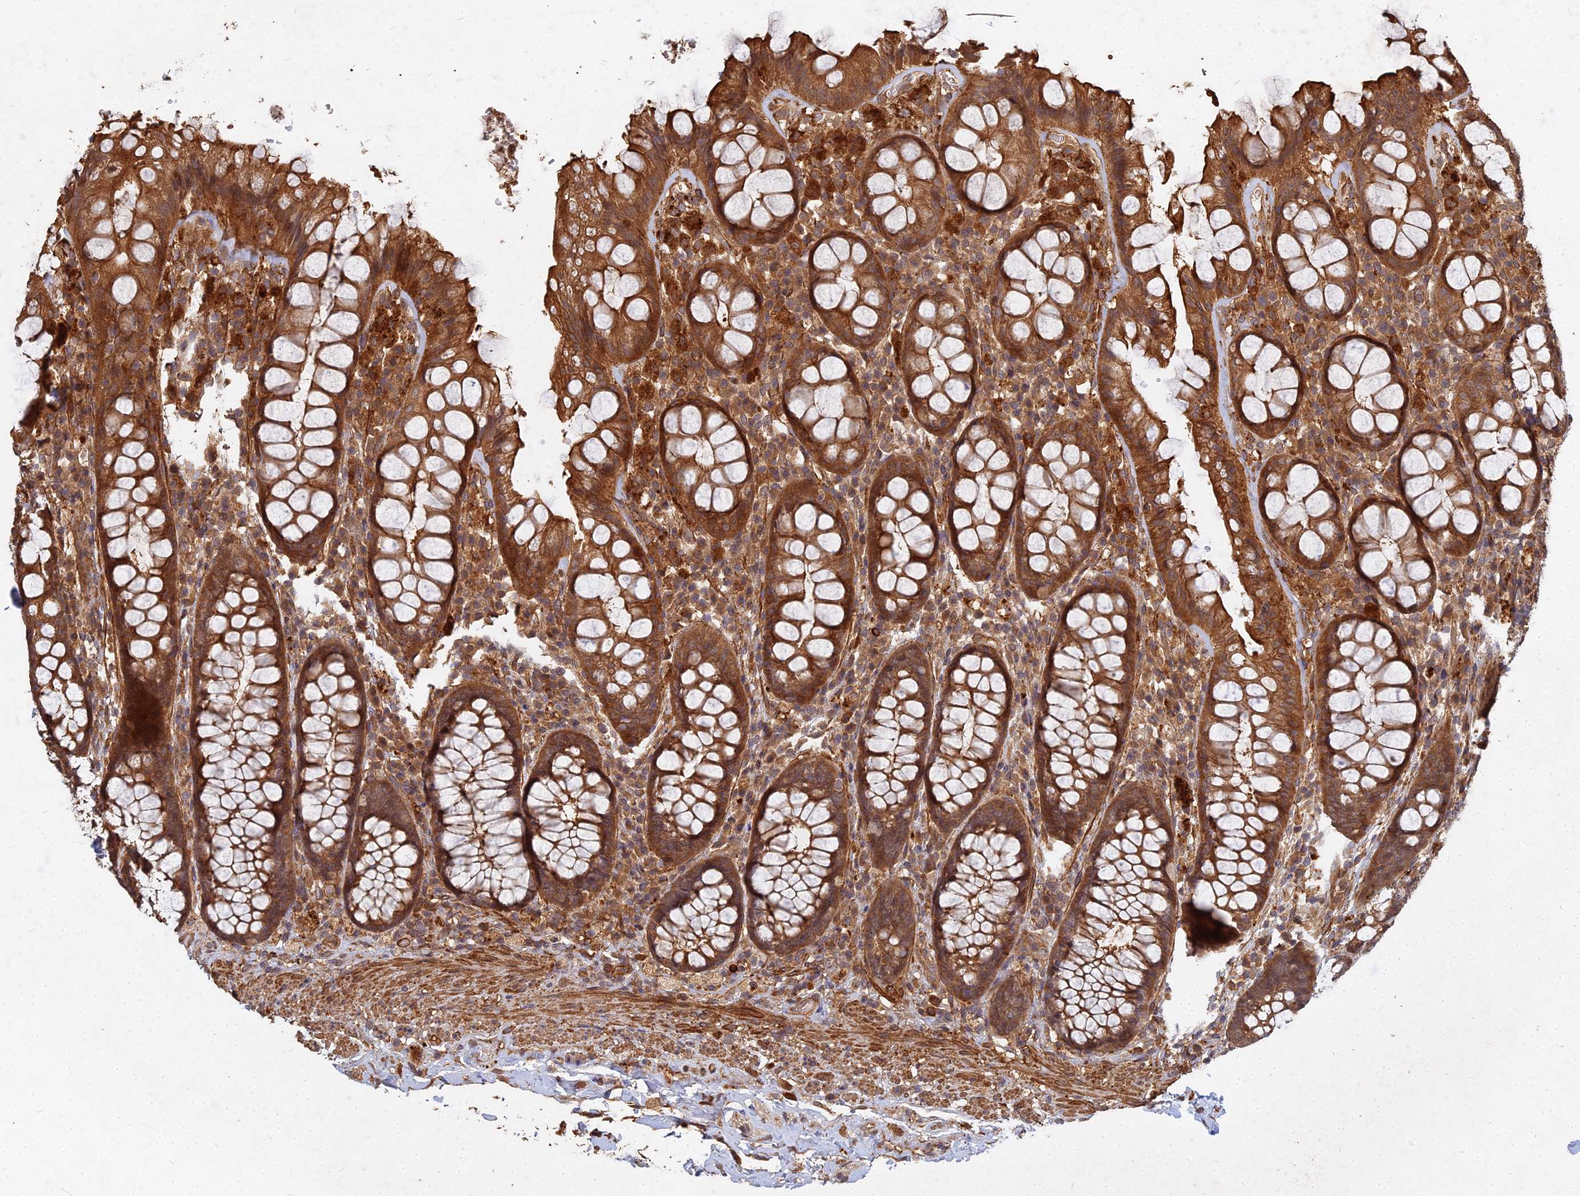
{"staining": {"intensity": "strong", "quantity": ">75%", "location": "cytoplasmic/membranous"}, "tissue": "rectum", "cell_type": "Glandular cells", "image_type": "normal", "snomed": [{"axis": "morphology", "description": "Normal tissue, NOS"}, {"axis": "topography", "description": "Rectum"}], "caption": "A brown stain shows strong cytoplasmic/membranous expression of a protein in glandular cells of benign rectum. (DAB IHC, brown staining for protein, blue staining for nuclei).", "gene": "UBE2W", "patient": {"sex": "male", "age": 83}}